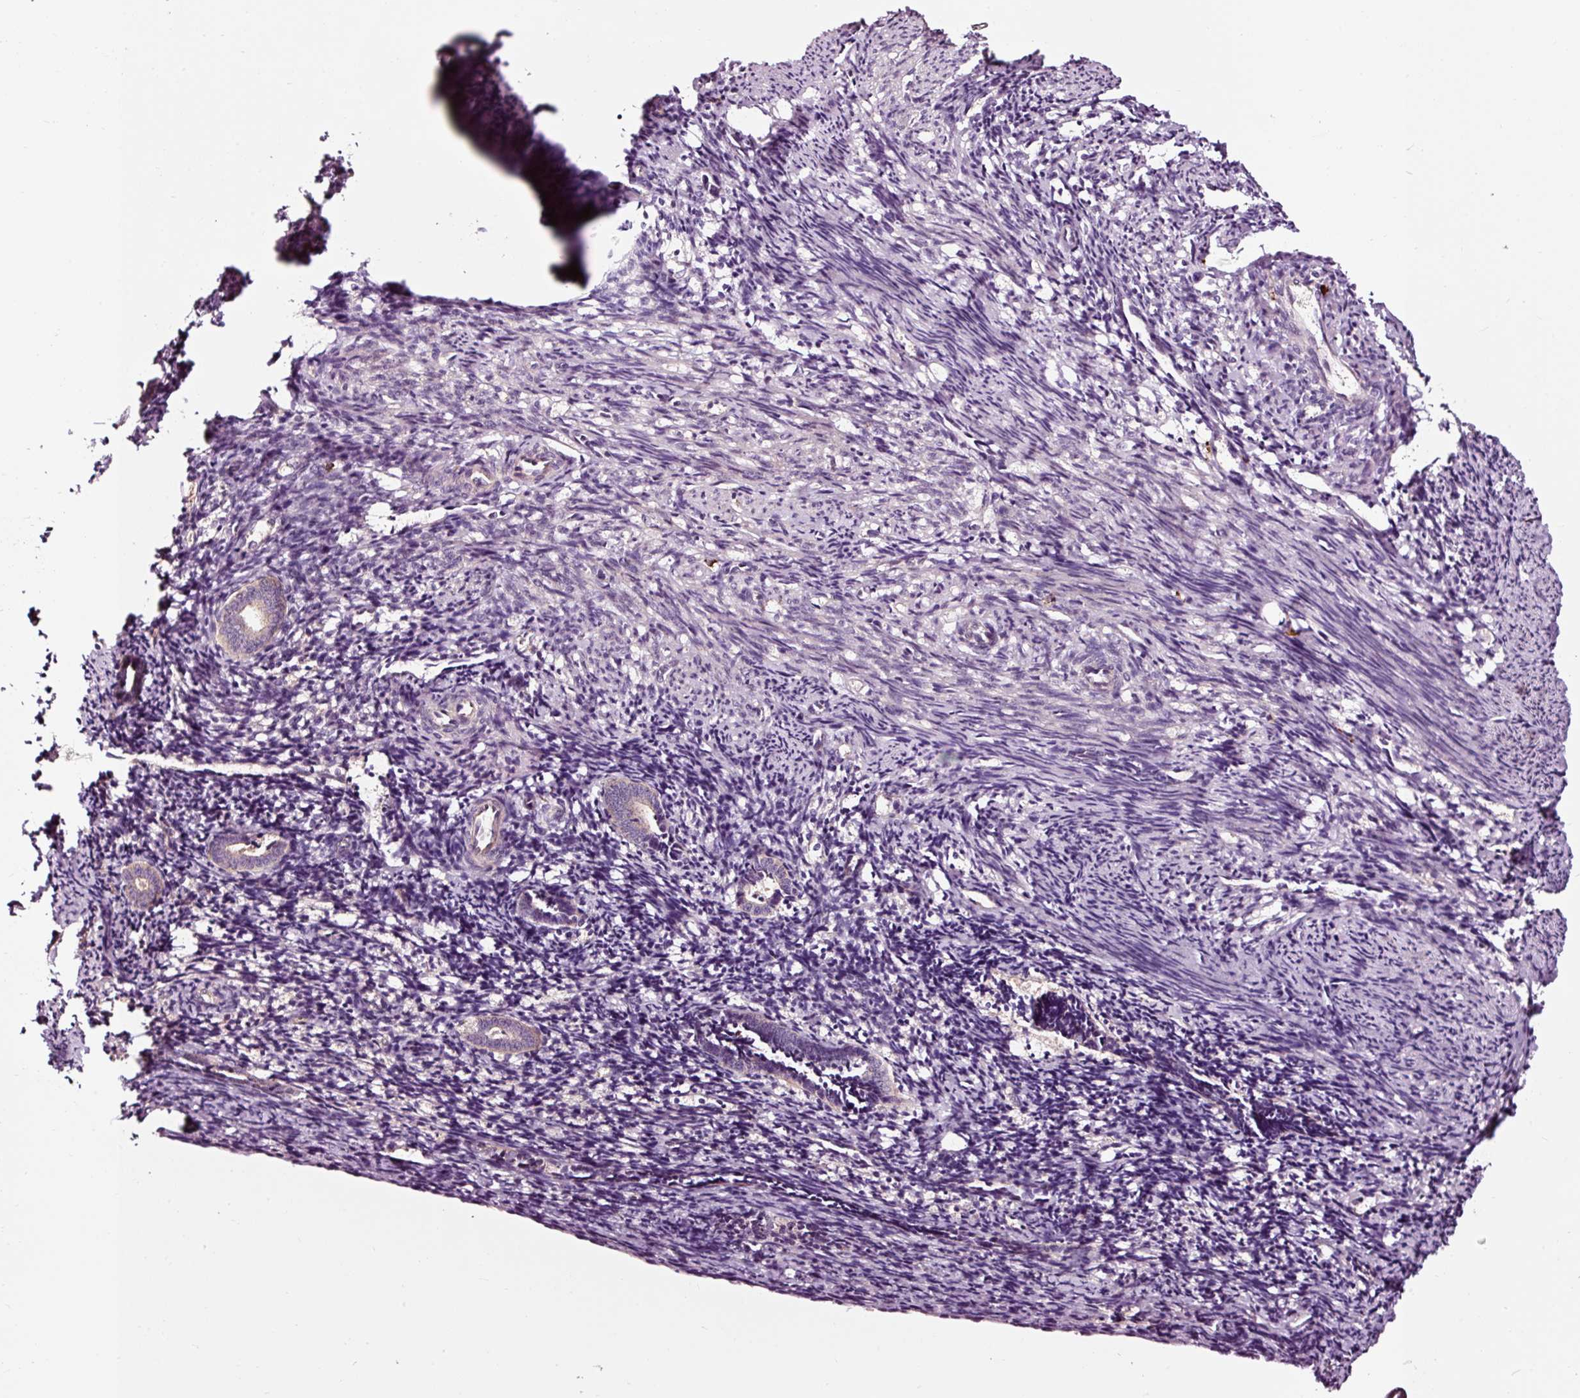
{"staining": {"intensity": "negative", "quantity": "none", "location": "none"}, "tissue": "endometrium", "cell_type": "Cells in endometrial stroma", "image_type": "normal", "snomed": [{"axis": "morphology", "description": "Normal tissue, NOS"}, {"axis": "topography", "description": "Endometrium"}], "caption": "Cells in endometrial stroma show no significant protein positivity in normal endometrium. (DAB IHC with hematoxylin counter stain).", "gene": "UTP14A", "patient": {"sex": "female", "age": 54}}